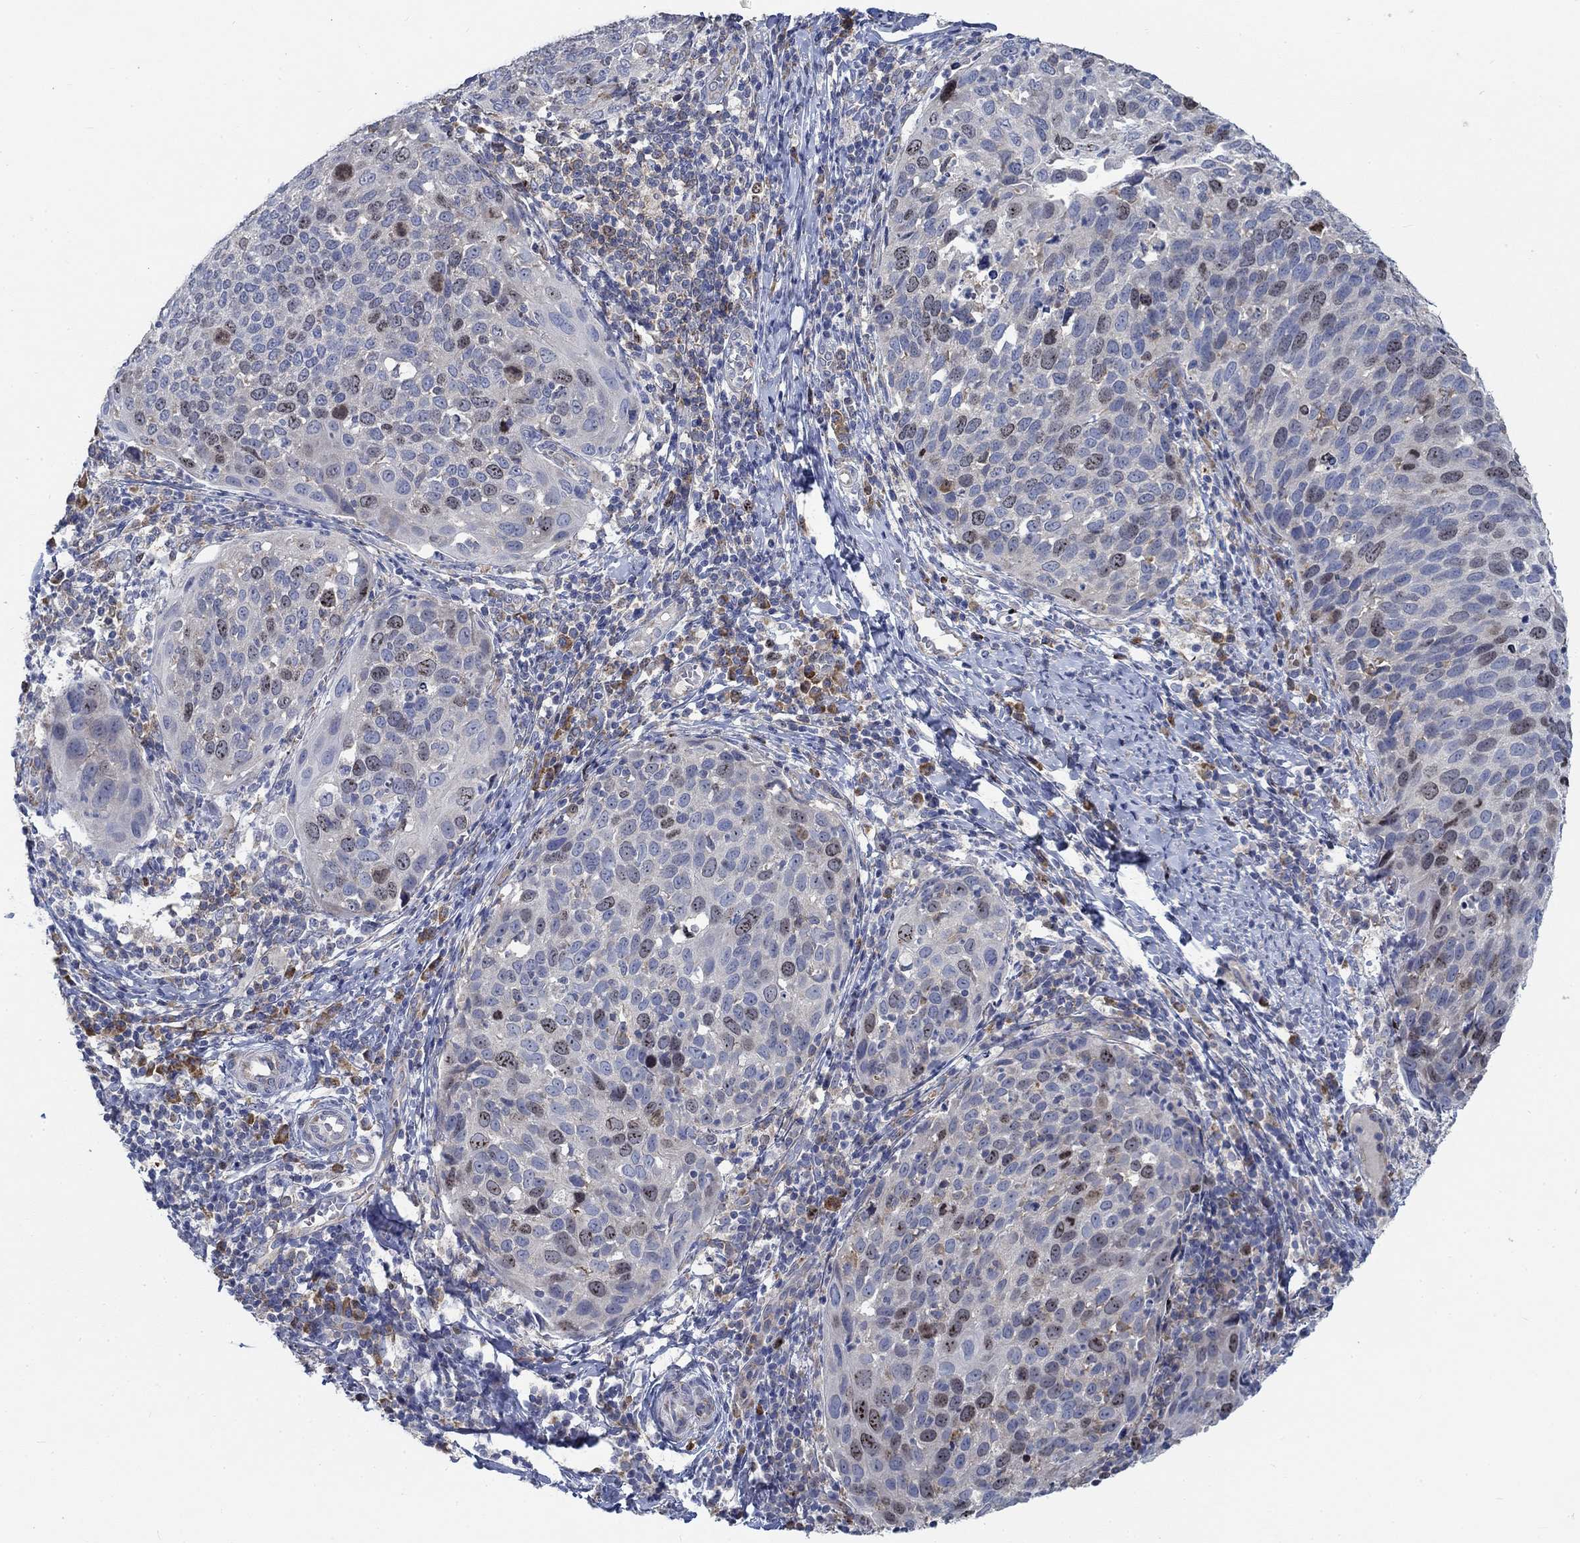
{"staining": {"intensity": "moderate", "quantity": "<25%", "location": "nuclear"}, "tissue": "cervical cancer", "cell_type": "Tumor cells", "image_type": "cancer", "snomed": [{"axis": "morphology", "description": "Squamous cell carcinoma, NOS"}, {"axis": "topography", "description": "Cervix"}], "caption": "The histopathology image shows immunohistochemical staining of cervical cancer. There is moderate nuclear staining is present in approximately <25% of tumor cells.", "gene": "MMP24", "patient": {"sex": "female", "age": 54}}